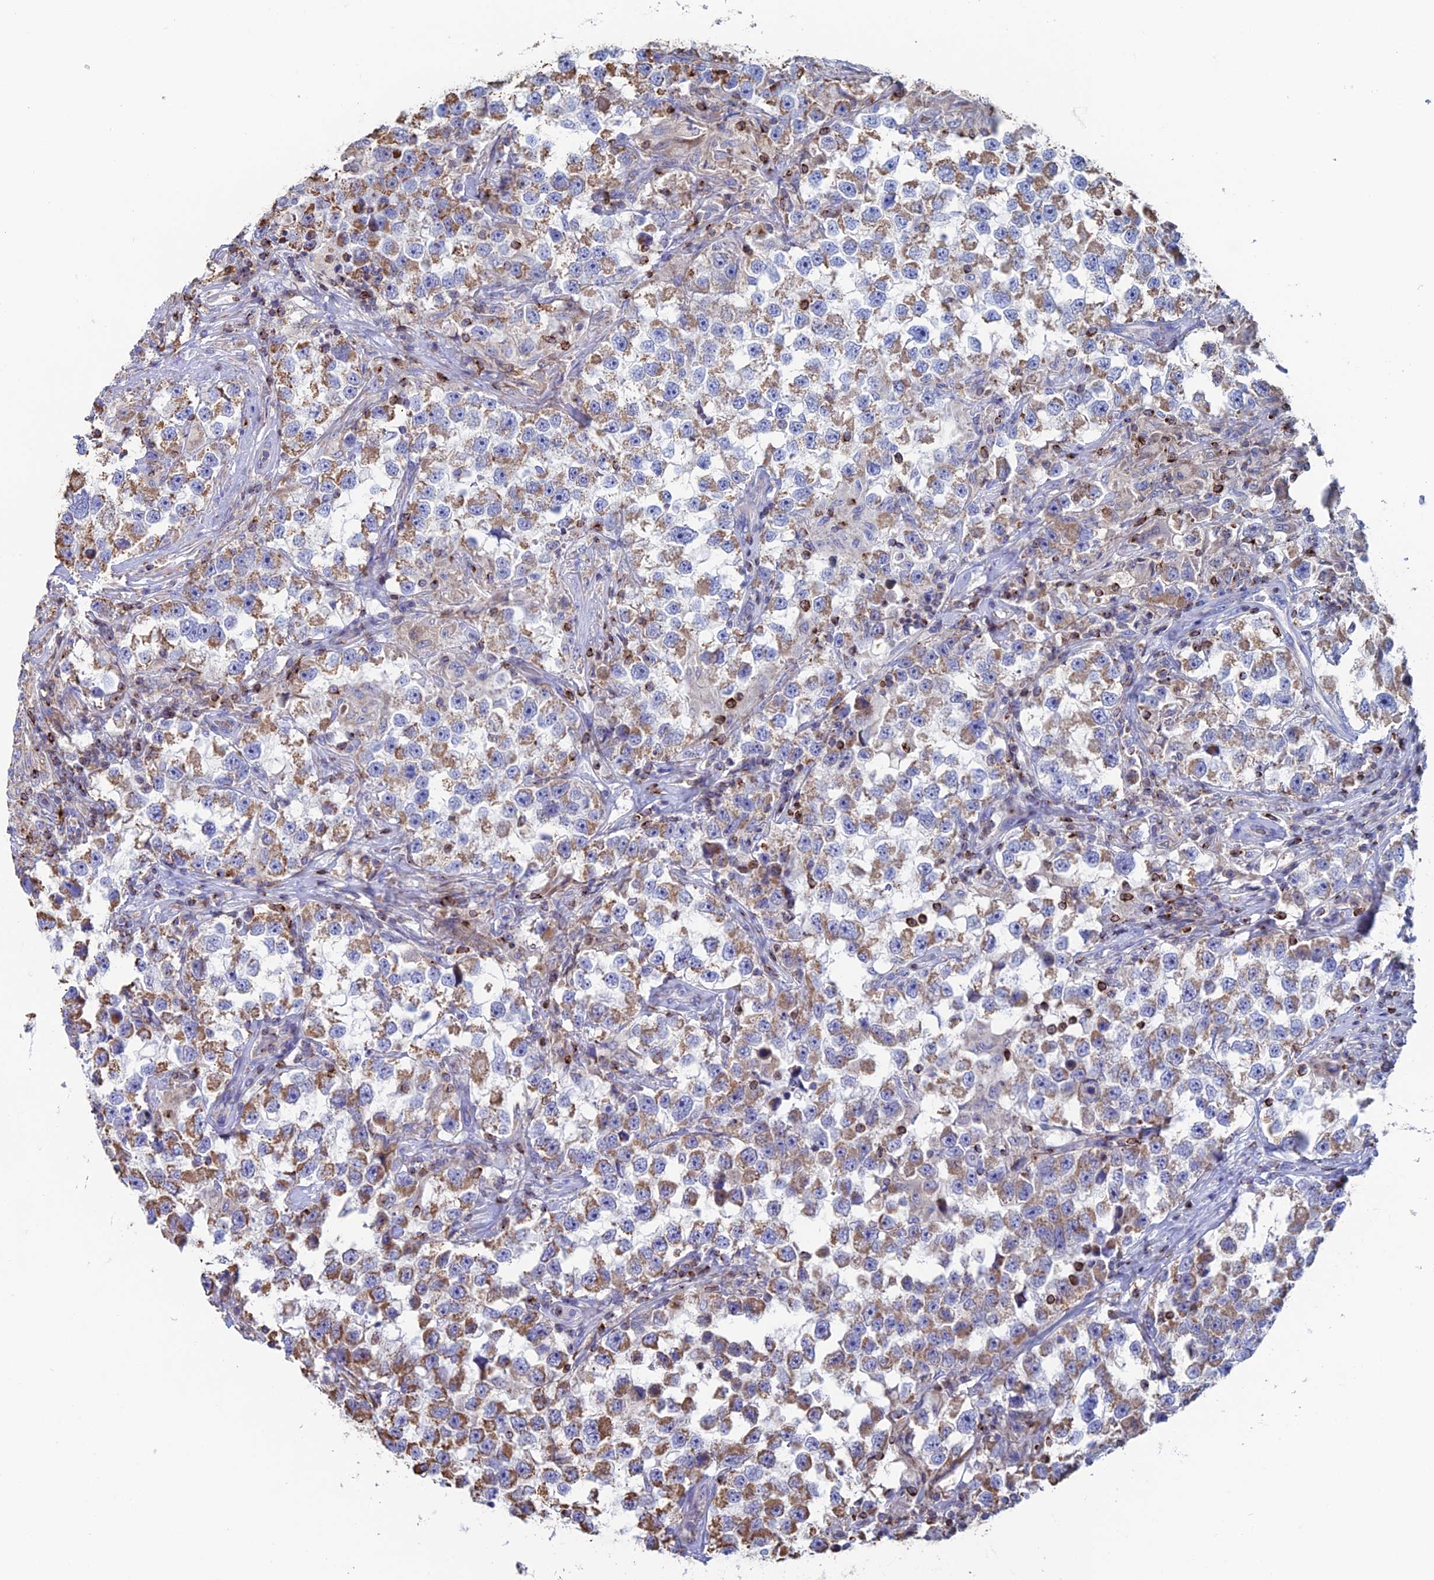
{"staining": {"intensity": "moderate", "quantity": ">75%", "location": "cytoplasmic/membranous"}, "tissue": "testis cancer", "cell_type": "Tumor cells", "image_type": "cancer", "snomed": [{"axis": "morphology", "description": "Seminoma, NOS"}, {"axis": "topography", "description": "Testis"}], "caption": "Testis cancer (seminoma) was stained to show a protein in brown. There is medium levels of moderate cytoplasmic/membranous positivity in about >75% of tumor cells. (brown staining indicates protein expression, while blue staining denotes nuclei).", "gene": "SPOCK2", "patient": {"sex": "male", "age": 46}}